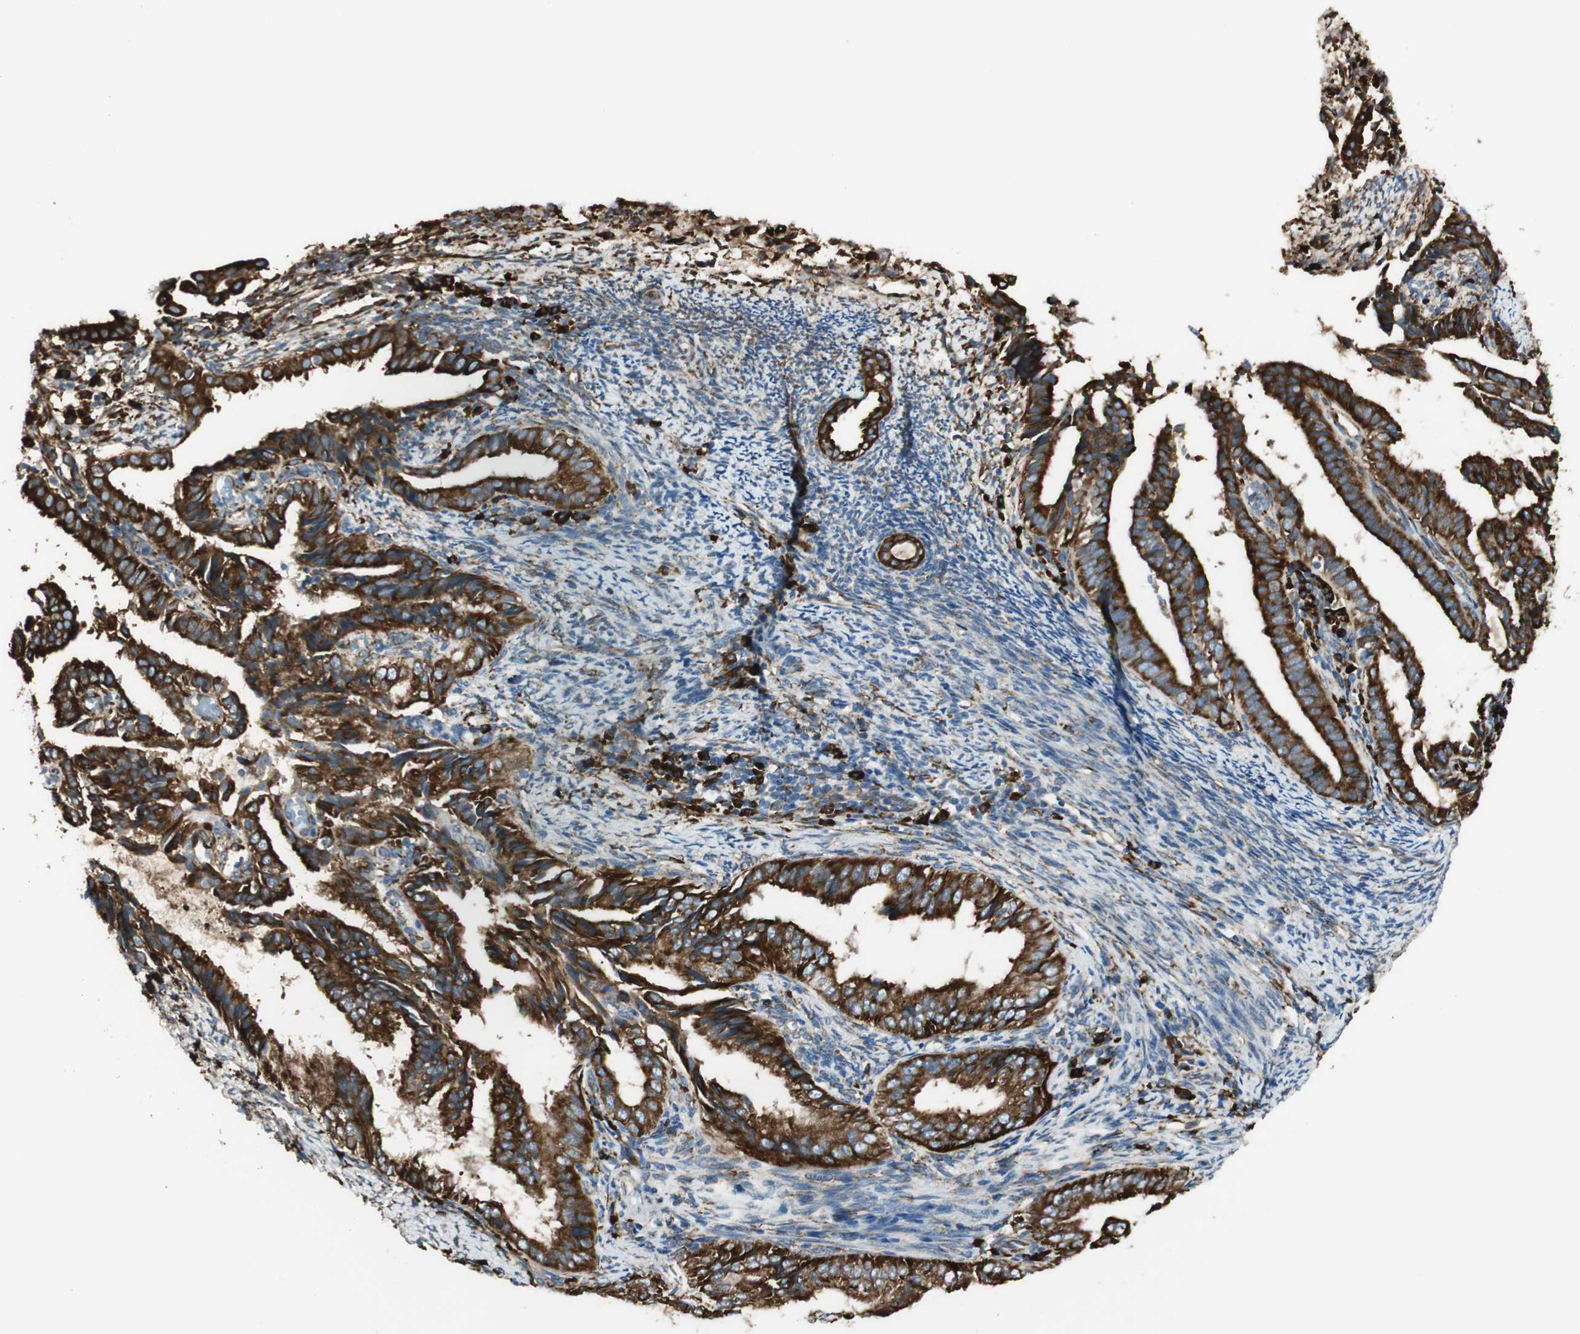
{"staining": {"intensity": "strong", "quantity": ">75%", "location": "cytoplasmic/membranous"}, "tissue": "endometrial cancer", "cell_type": "Tumor cells", "image_type": "cancer", "snomed": [{"axis": "morphology", "description": "Adenocarcinoma, NOS"}, {"axis": "topography", "description": "Endometrium"}], "caption": "Protein analysis of adenocarcinoma (endometrial) tissue shows strong cytoplasmic/membranous staining in about >75% of tumor cells.", "gene": "RRBP1", "patient": {"sex": "female", "age": 58}}